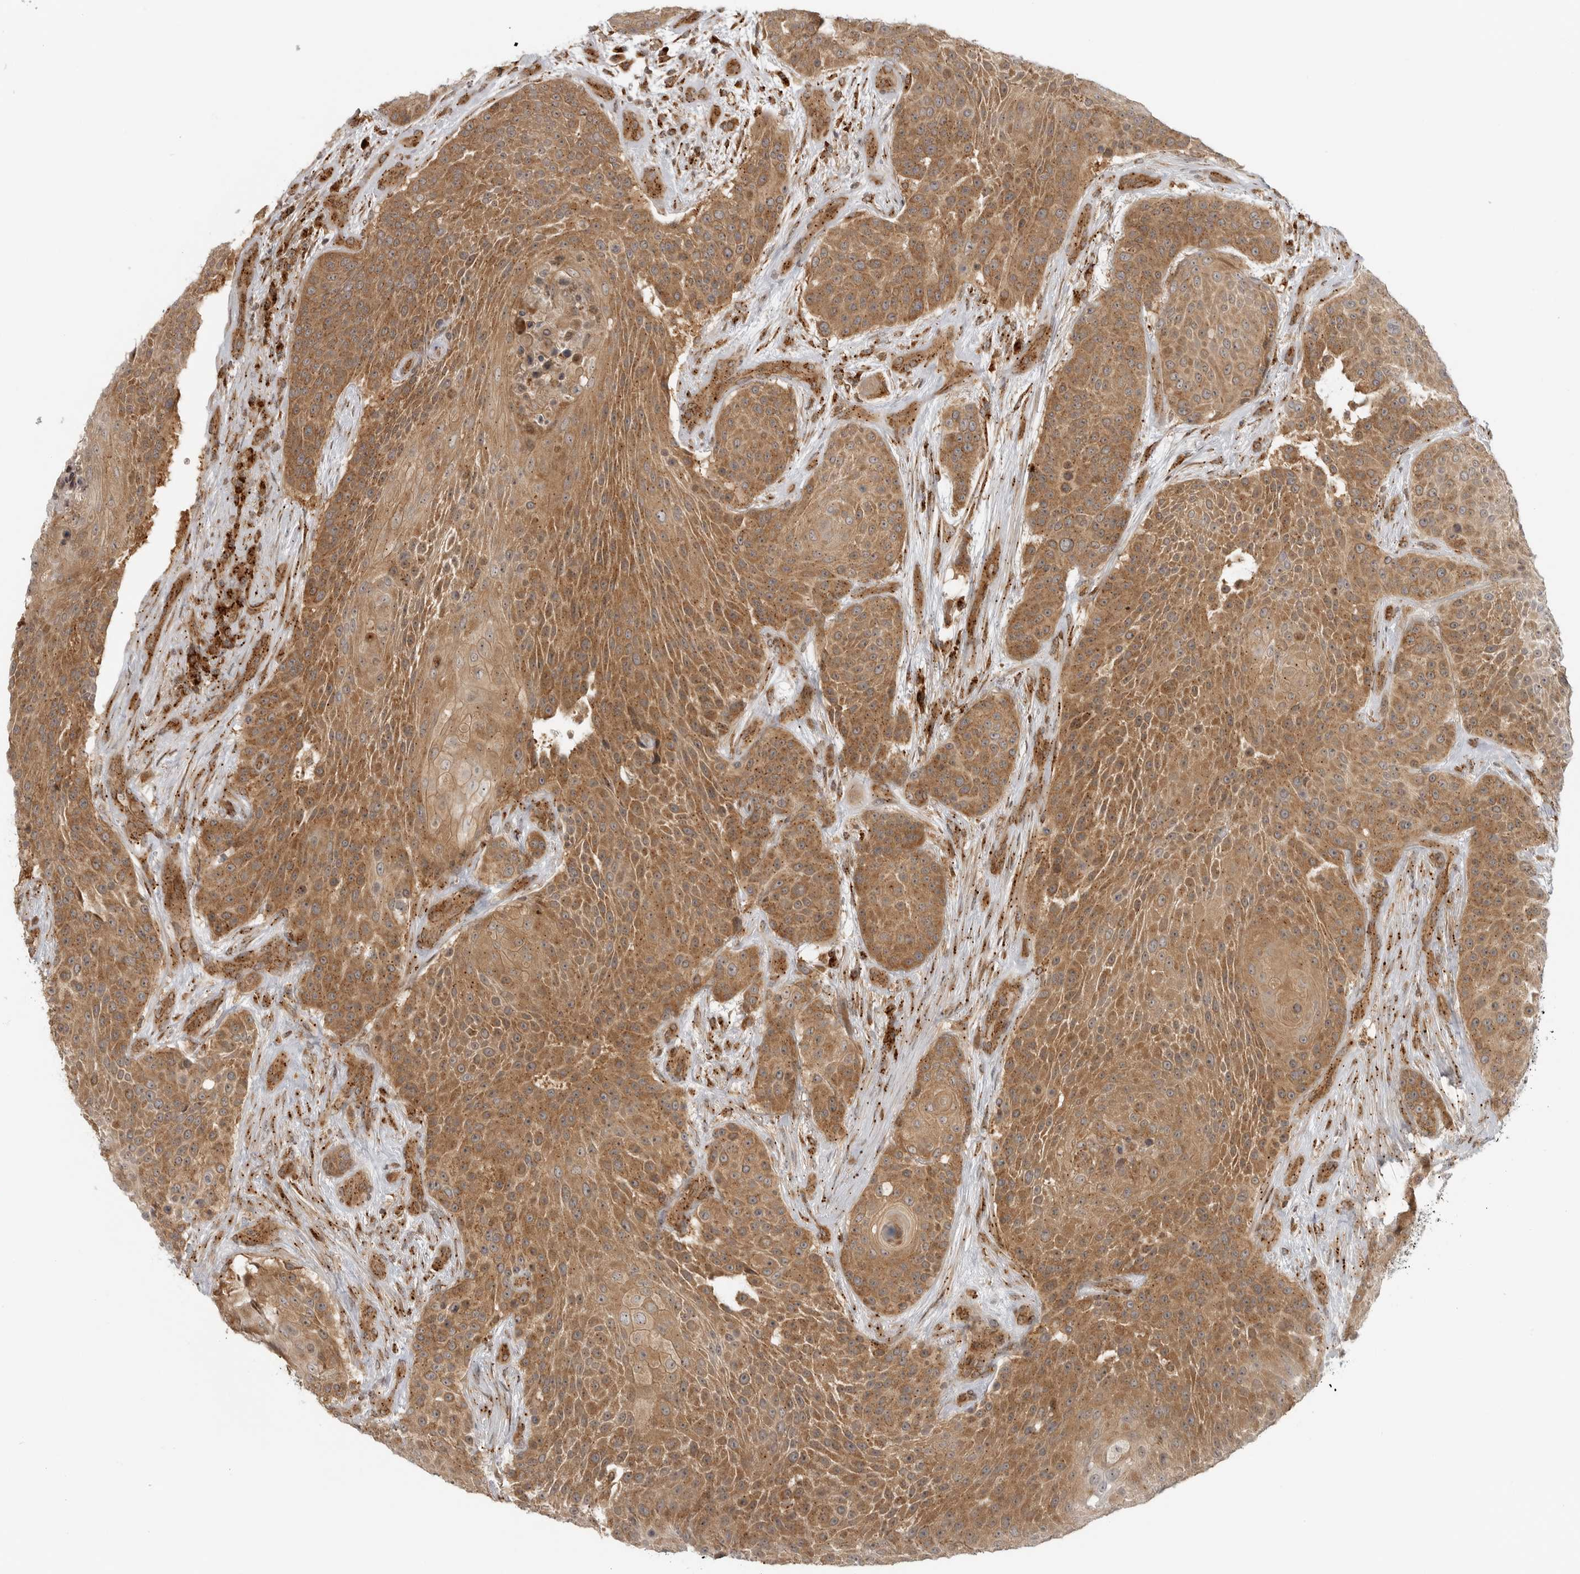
{"staining": {"intensity": "moderate", "quantity": ">75%", "location": "cytoplasmic/membranous"}, "tissue": "urothelial cancer", "cell_type": "Tumor cells", "image_type": "cancer", "snomed": [{"axis": "morphology", "description": "Urothelial carcinoma, High grade"}, {"axis": "topography", "description": "Urinary bladder"}], "caption": "High-grade urothelial carcinoma stained with a protein marker exhibits moderate staining in tumor cells.", "gene": "COPA", "patient": {"sex": "female", "age": 63}}